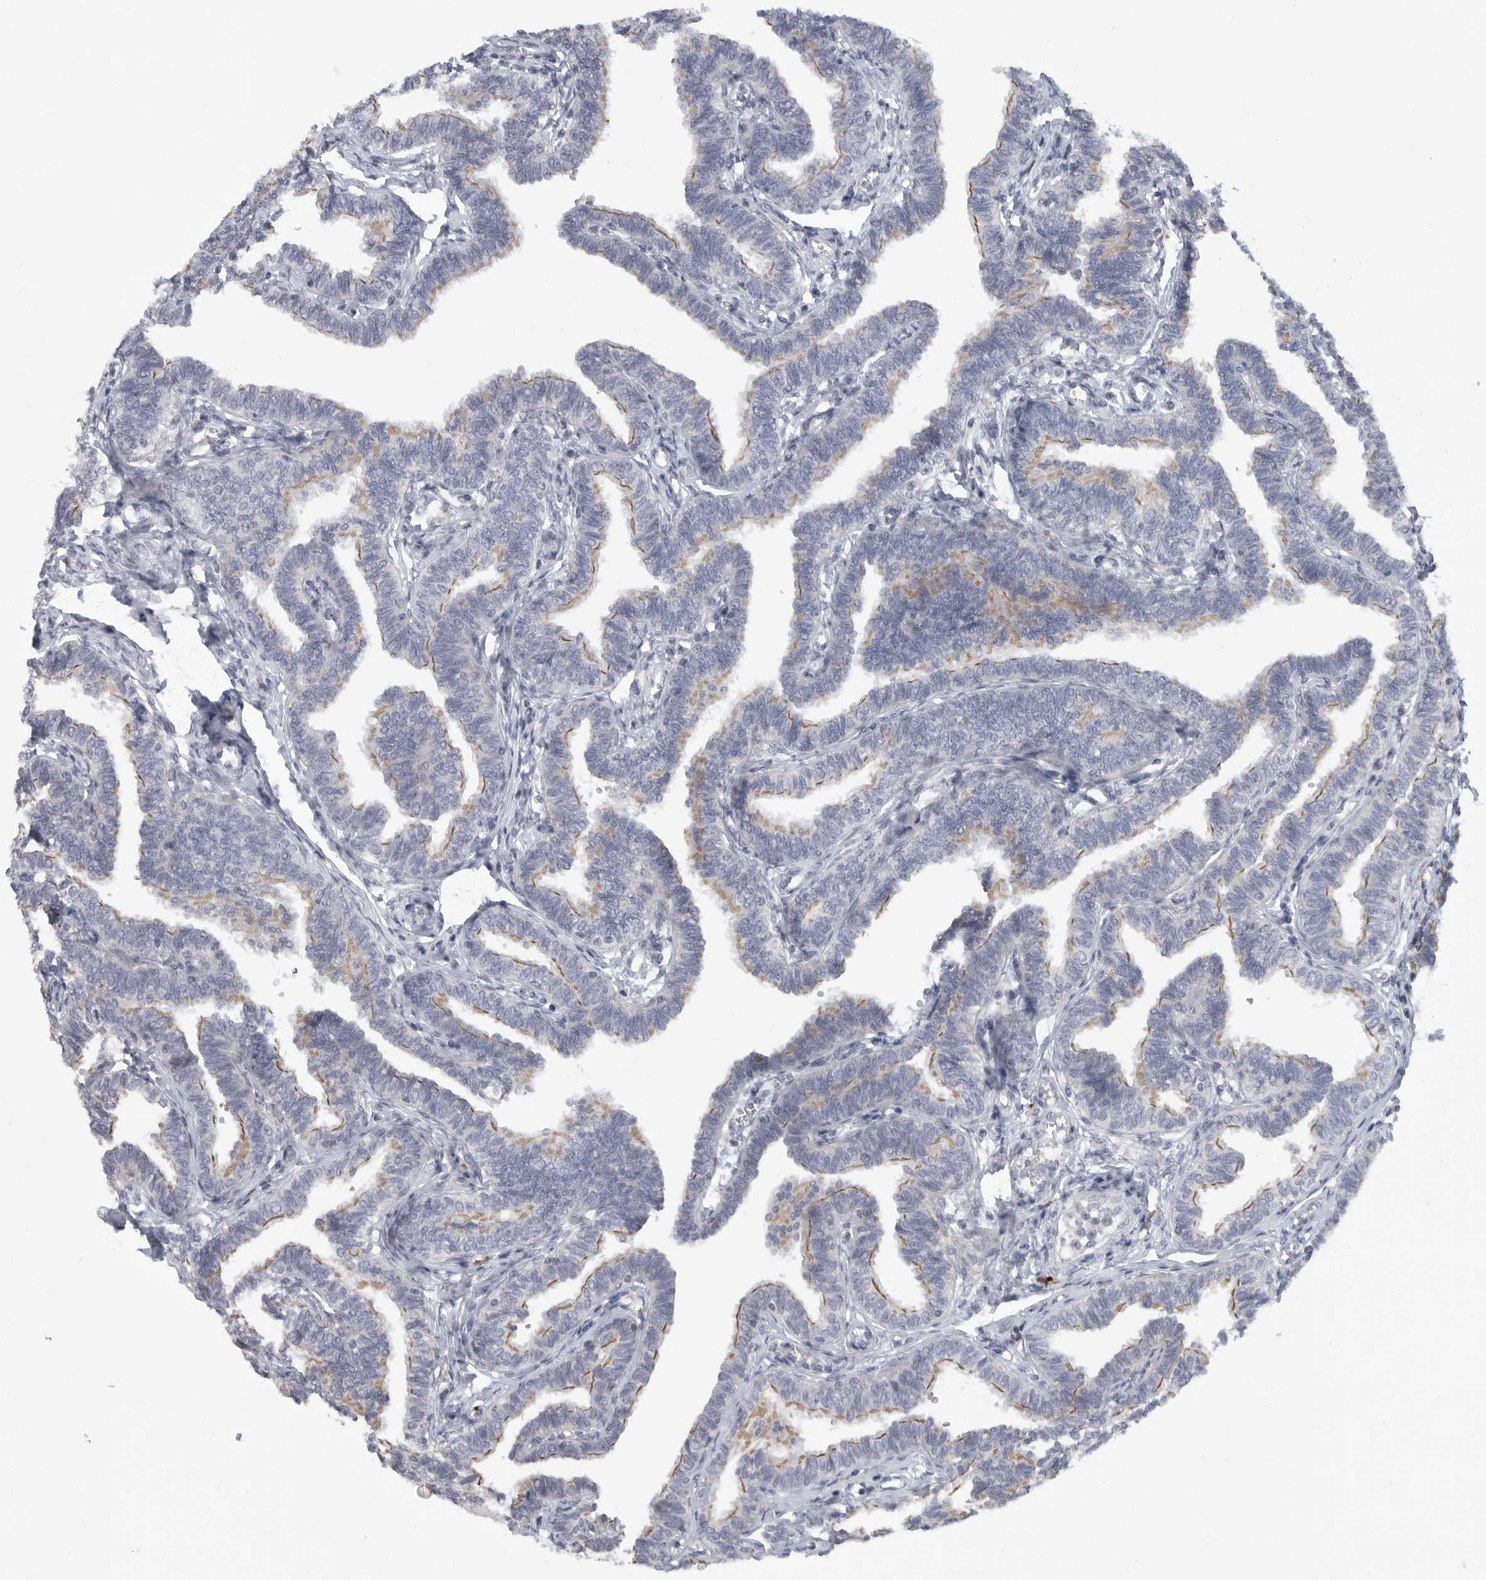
{"staining": {"intensity": "weak", "quantity": ">75%", "location": "cytoplasmic/membranous"}, "tissue": "fallopian tube", "cell_type": "Glandular cells", "image_type": "normal", "snomed": [{"axis": "morphology", "description": "Normal tissue, NOS"}, {"axis": "topography", "description": "Fallopian tube"}, {"axis": "topography", "description": "Ovary"}], "caption": "Protein expression analysis of normal fallopian tube reveals weak cytoplasmic/membranous positivity in about >75% of glandular cells. The protein is shown in brown color, while the nuclei are stained blue.", "gene": "TMEM69", "patient": {"sex": "female", "age": 23}}